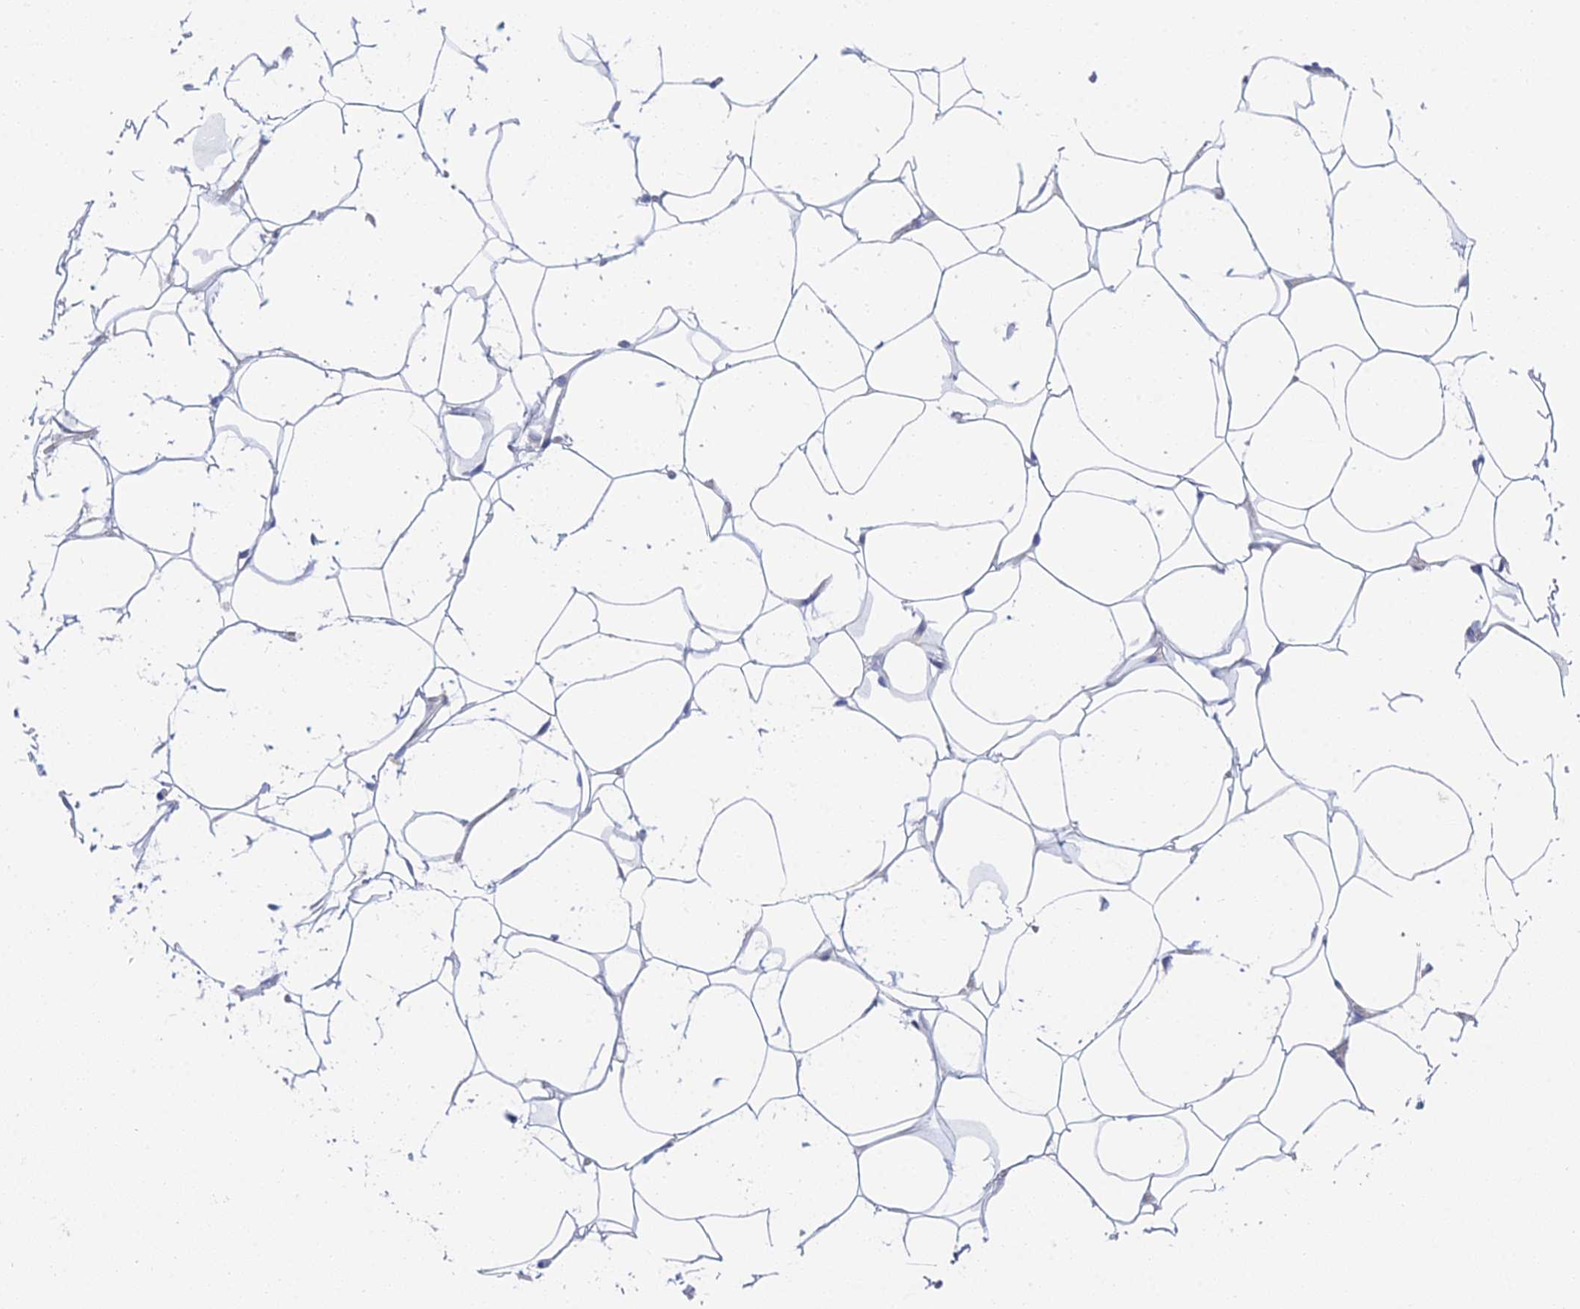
{"staining": {"intensity": "negative", "quantity": "none", "location": "none"}, "tissue": "adipose tissue", "cell_type": "Adipocytes", "image_type": "normal", "snomed": [{"axis": "morphology", "description": "Normal tissue, NOS"}, {"axis": "topography", "description": "Breast"}], "caption": "High magnification brightfield microscopy of normal adipose tissue stained with DAB (brown) and counterstained with hematoxylin (blue): adipocytes show no significant staining. (Brightfield microscopy of DAB (3,3'-diaminobenzidine) immunohistochemistry at high magnification).", "gene": "METTL26", "patient": {"sex": "female", "age": 26}}